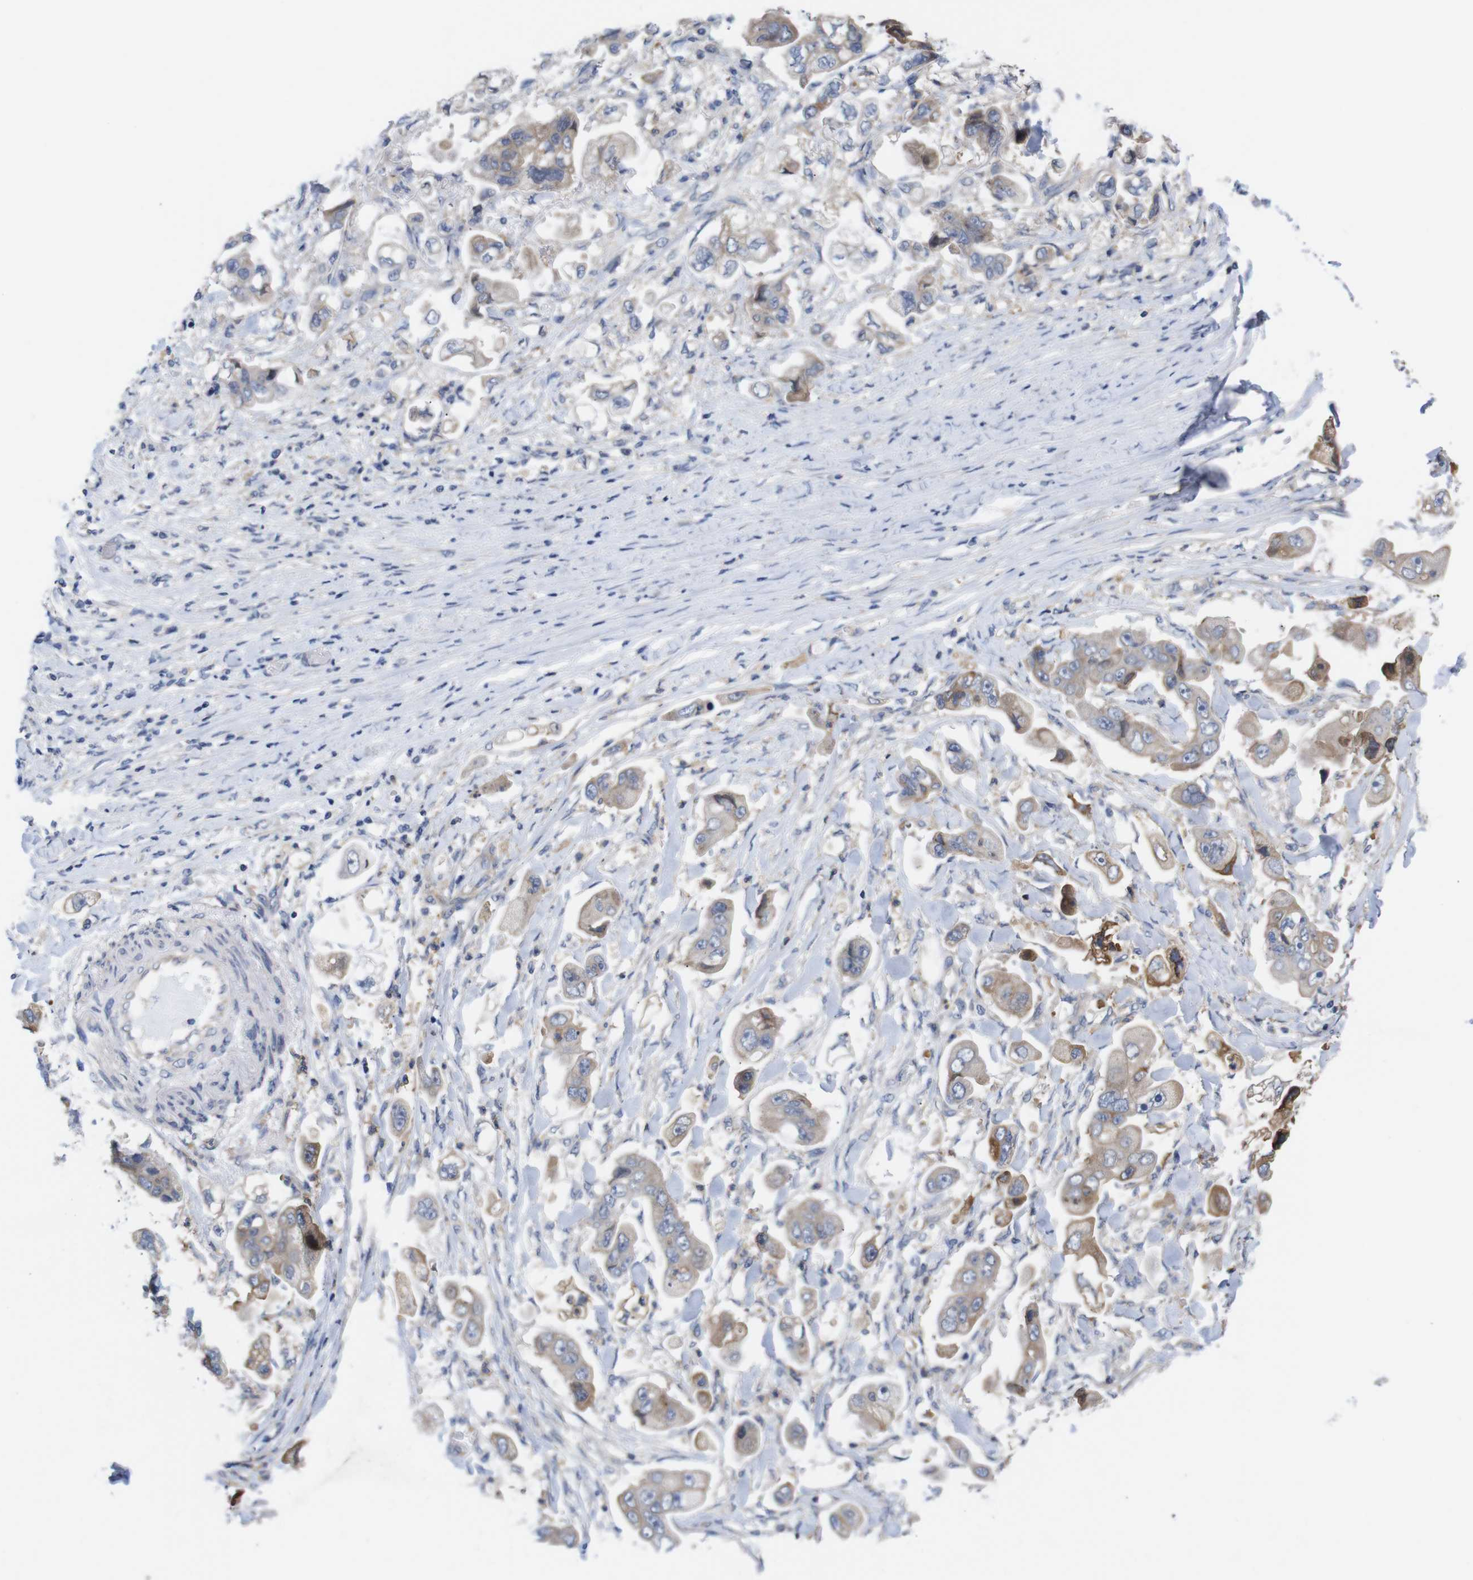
{"staining": {"intensity": "weak", "quantity": "25%-75%", "location": "cytoplasmic/membranous"}, "tissue": "stomach cancer", "cell_type": "Tumor cells", "image_type": "cancer", "snomed": [{"axis": "morphology", "description": "Adenocarcinoma, NOS"}, {"axis": "topography", "description": "Stomach"}], "caption": "Weak cytoplasmic/membranous expression is identified in about 25%-75% of tumor cells in stomach adenocarcinoma.", "gene": "USH1C", "patient": {"sex": "male", "age": 62}}